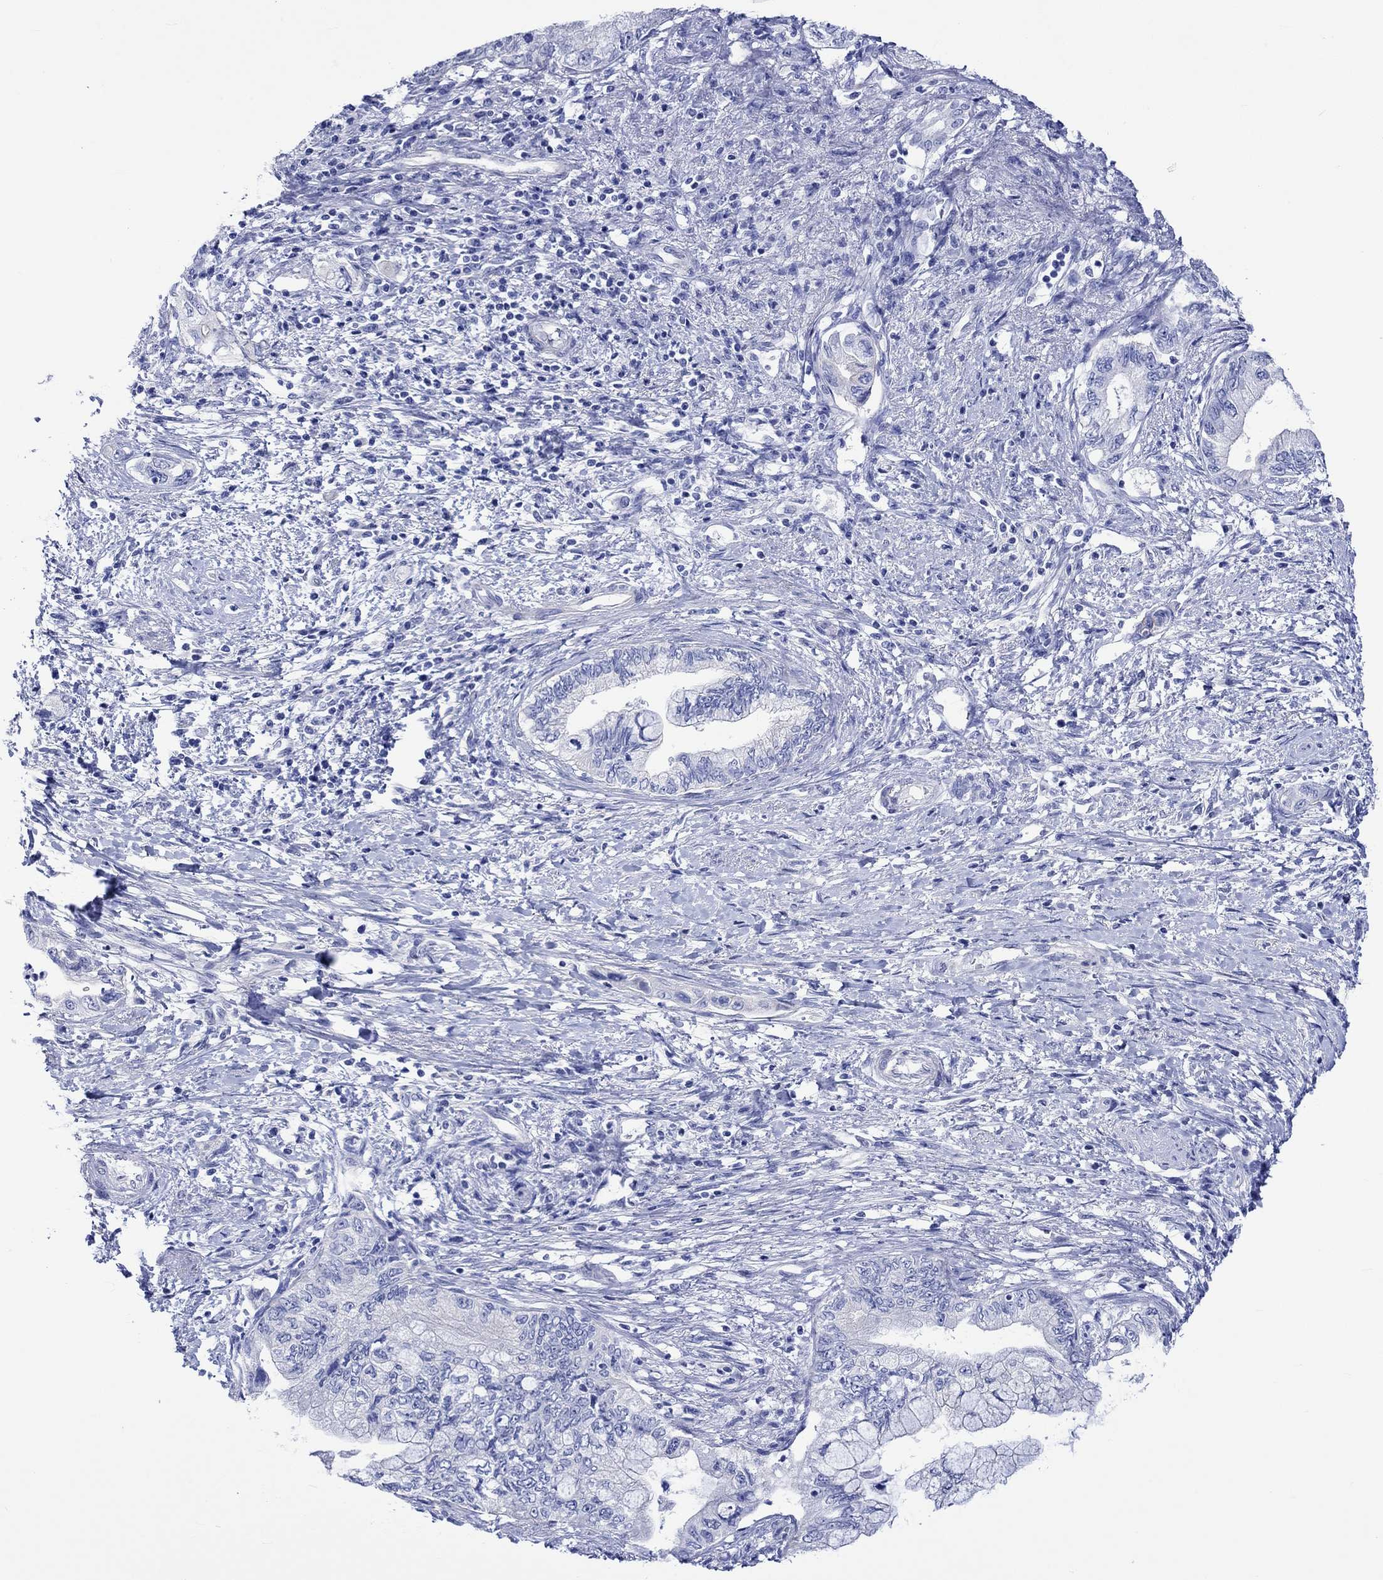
{"staining": {"intensity": "negative", "quantity": "none", "location": "none"}, "tissue": "pancreatic cancer", "cell_type": "Tumor cells", "image_type": "cancer", "snomed": [{"axis": "morphology", "description": "Adenocarcinoma, NOS"}, {"axis": "topography", "description": "Pancreas"}], "caption": "Immunohistochemical staining of pancreatic cancer (adenocarcinoma) displays no significant expression in tumor cells.", "gene": "HARBI1", "patient": {"sex": "female", "age": 73}}